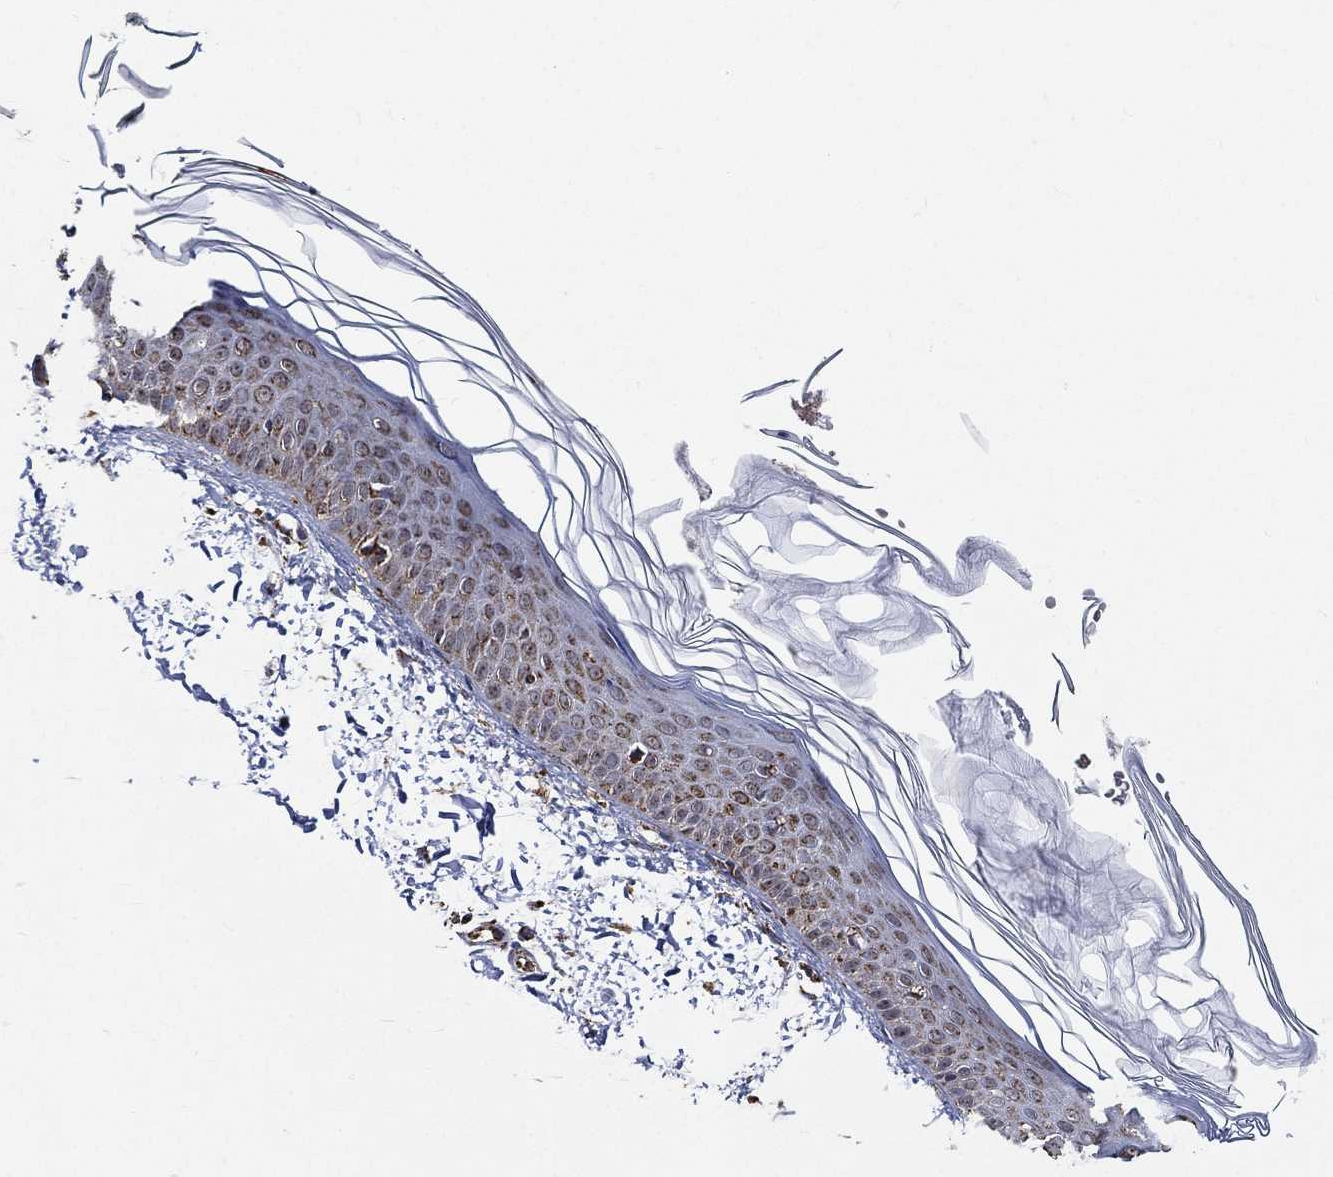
{"staining": {"intensity": "negative", "quantity": "none", "location": "none"}, "tissue": "skin", "cell_type": "Fibroblasts", "image_type": "normal", "snomed": [{"axis": "morphology", "description": "Normal tissue, NOS"}, {"axis": "topography", "description": "Skin"}], "caption": "IHC histopathology image of normal skin: human skin stained with DAB displays no significant protein staining in fibroblasts.", "gene": "NDUFAB1", "patient": {"sex": "female", "age": 62}}